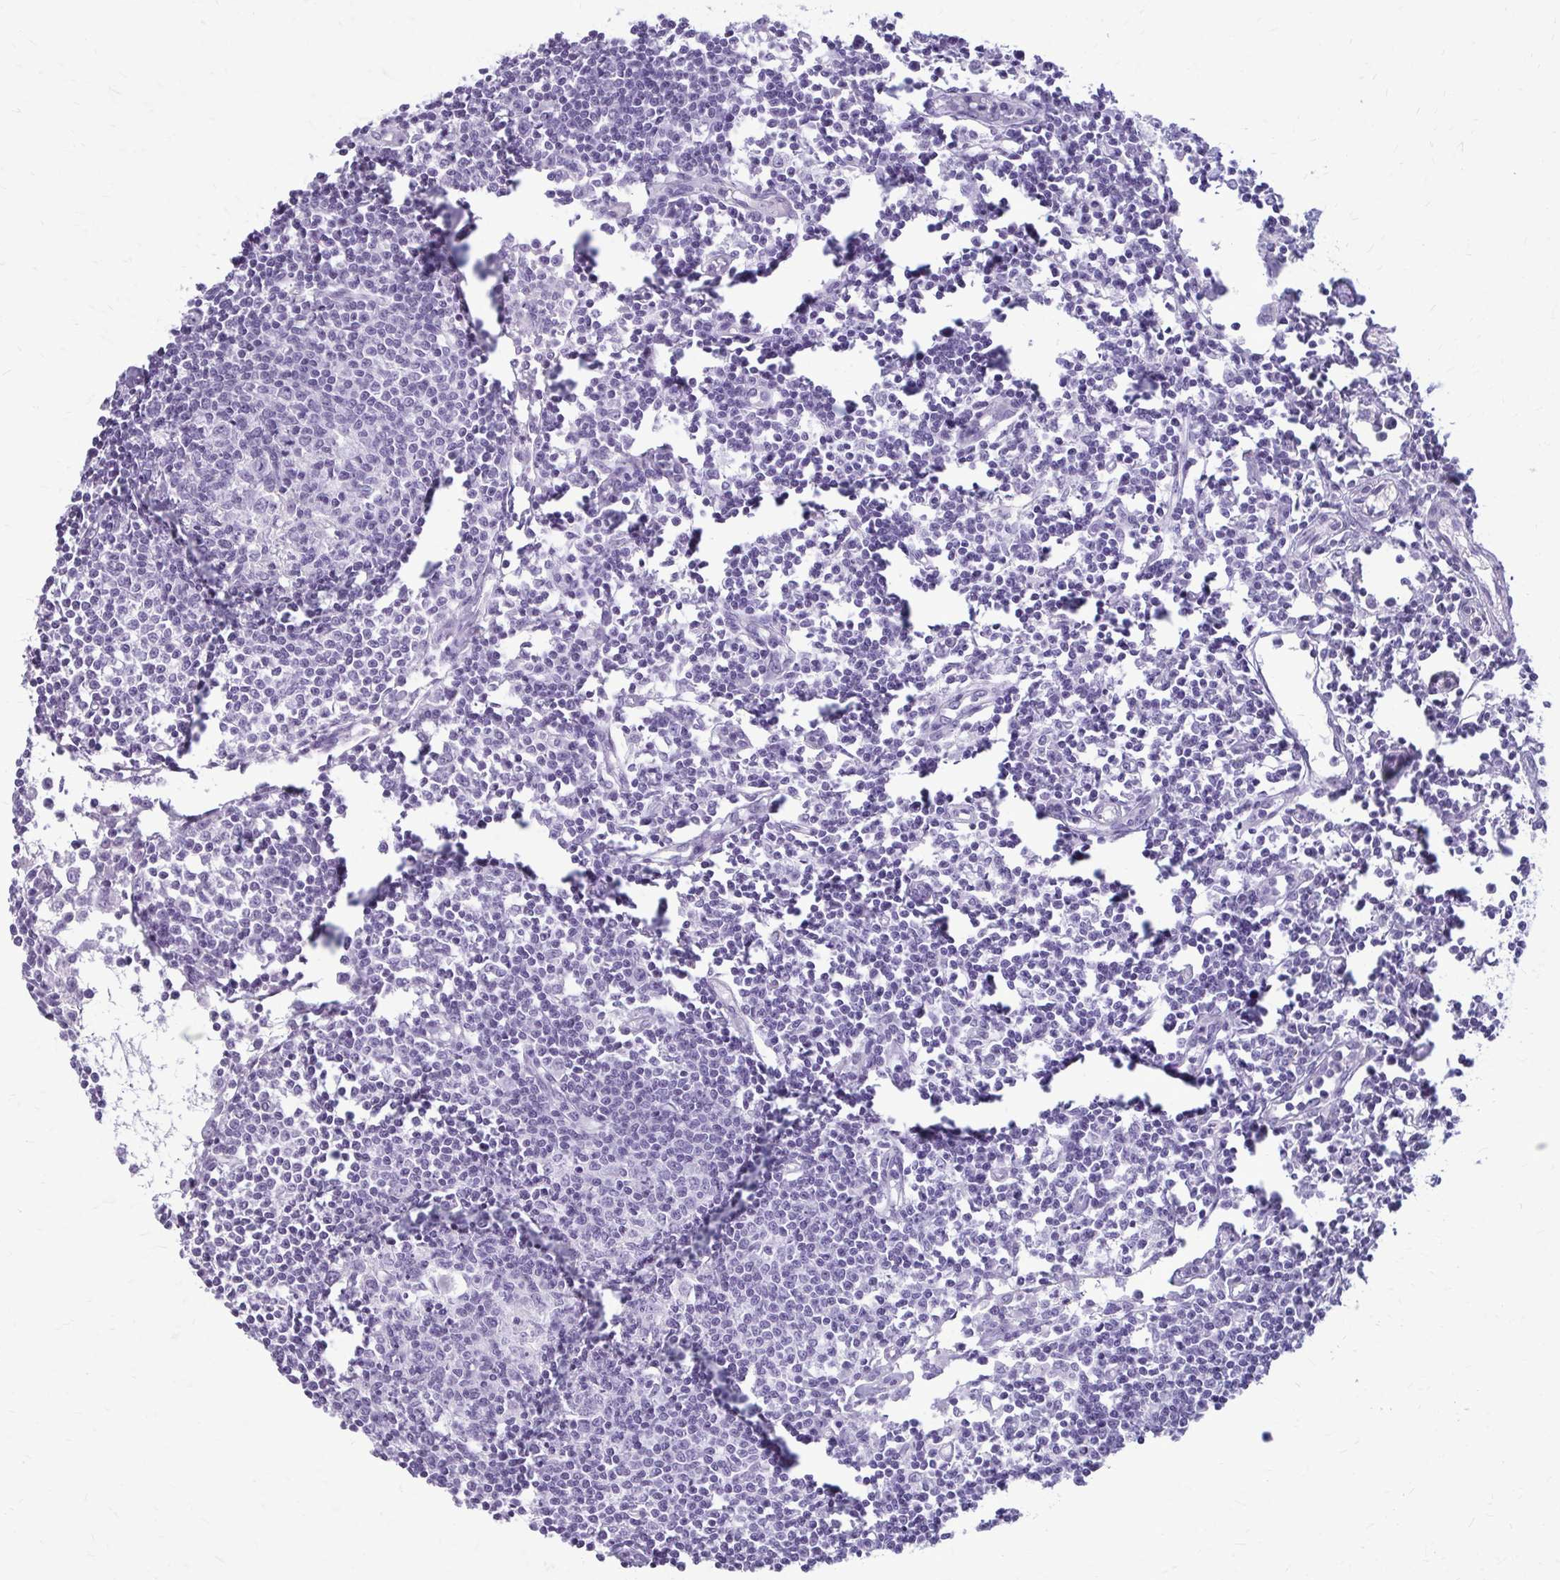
{"staining": {"intensity": "negative", "quantity": "none", "location": "none"}, "tissue": "lymph node", "cell_type": "Germinal center cells", "image_type": "normal", "snomed": [{"axis": "morphology", "description": "Normal tissue, NOS"}, {"axis": "topography", "description": "Lymph node"}], "caption": "This is an immunohistochemistry (IHC) image of unremarkable lymph node. There is no positivity in germinal center cells.", "gene": "KRT5", "patient": {"sex": "female", "age": 78}}